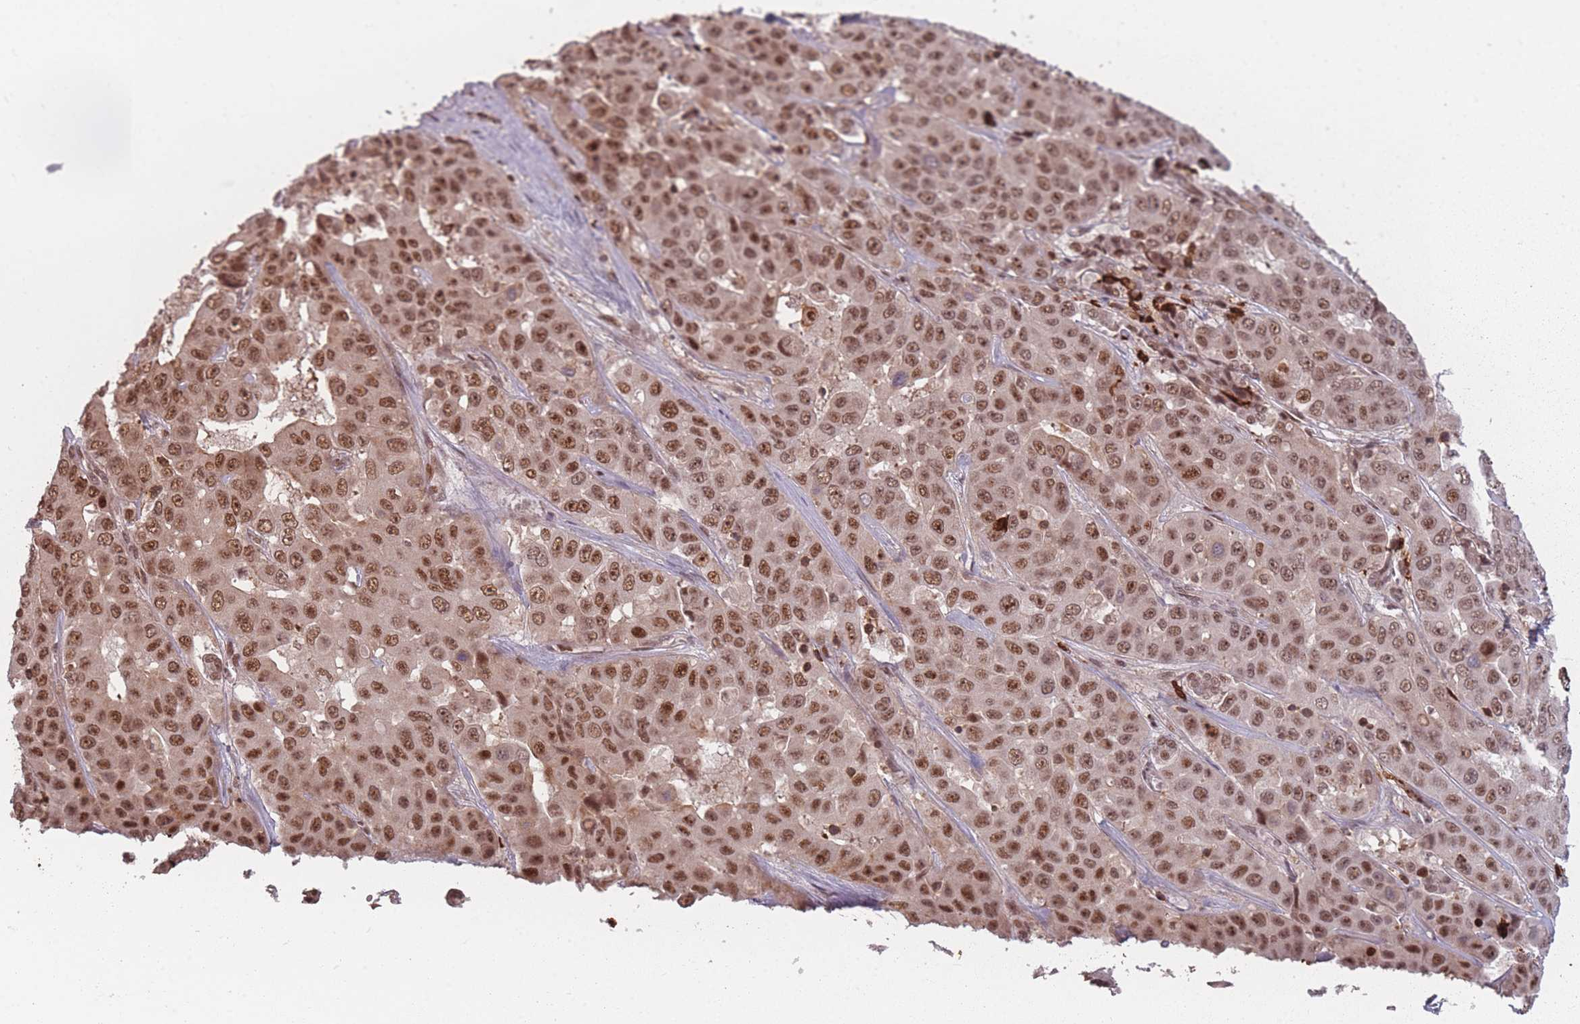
{"staining": {"intensity": "moderate", "quantity": ">75%", "location": "nuclear"}, "tissue": "liver cancer", "cell_type": "Tumor cells", "image_type": "cancer", "snomed": [{"axis": "morphology", "description": "Cholangiocarcinoma"}, {"axis": "topography", "description": "Liver"}], "caption": "Liver cancer stained for a protein (brown) demonstrates moderate nuclear positive positivity in about >75% of tumor cells.", "gene": "WDR55", "patient": {"sex": "female", "age": 52}}